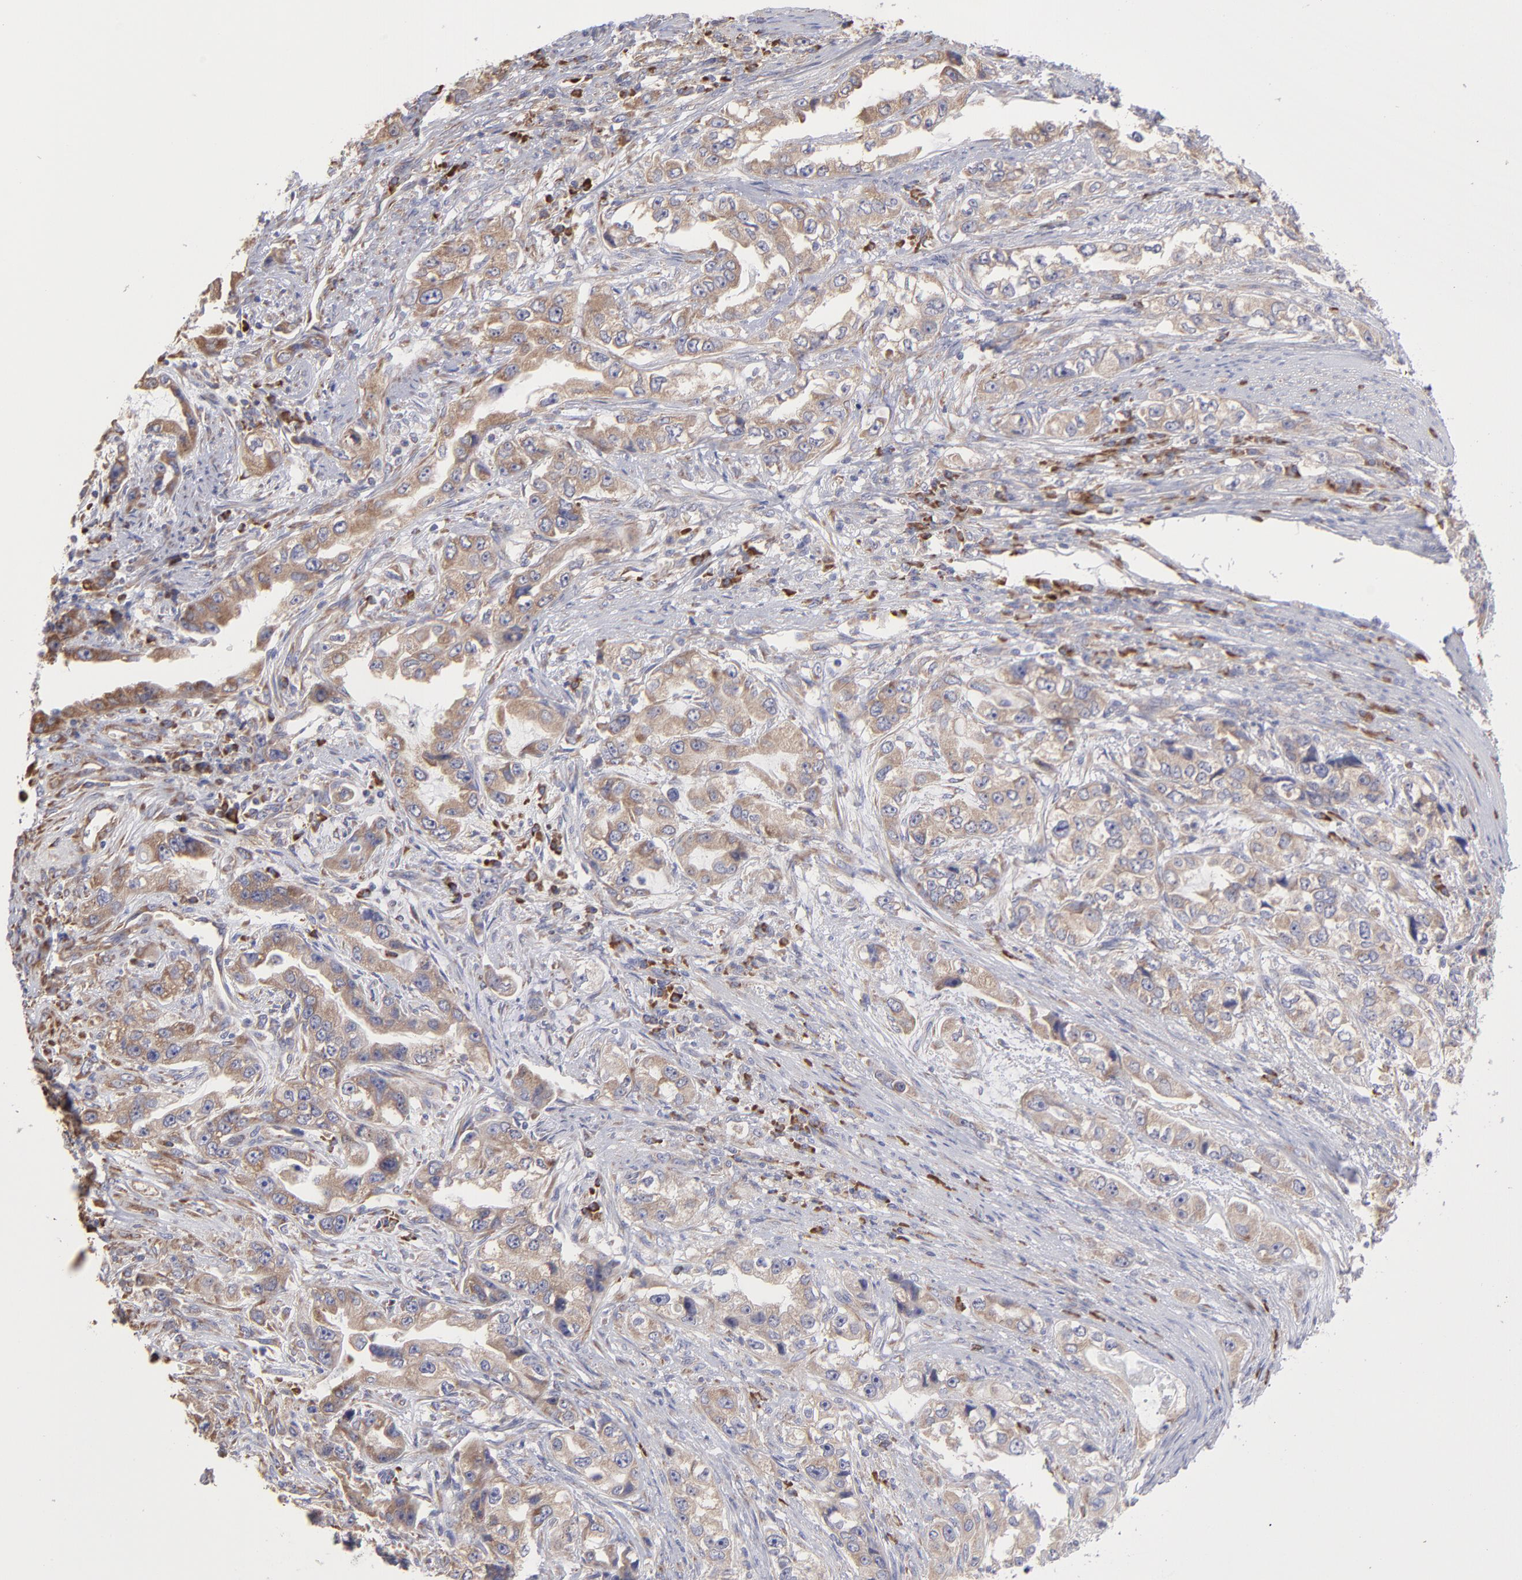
{"staining": {"intensity": "weak", "quantity": ">75%", "location": "cytoplasmic/membranous"}, "tissue": "stomach cancer", "cell_type": "Tumor cells", "image_type": "cancer", "snomed": [{"axis": "morphology", "description": "Adenocarcinoma, NOS"}, {"axis": "topography", "description": "Stomach, lower"}], "caption": "A brown stain highlights weak cytoplasmic/membranous expression of a protein in human stomach cancer (adenocarcinoma) tumor cells.", "gene": "RPLP0", "patient": {"sex": "female", "age": 93}}